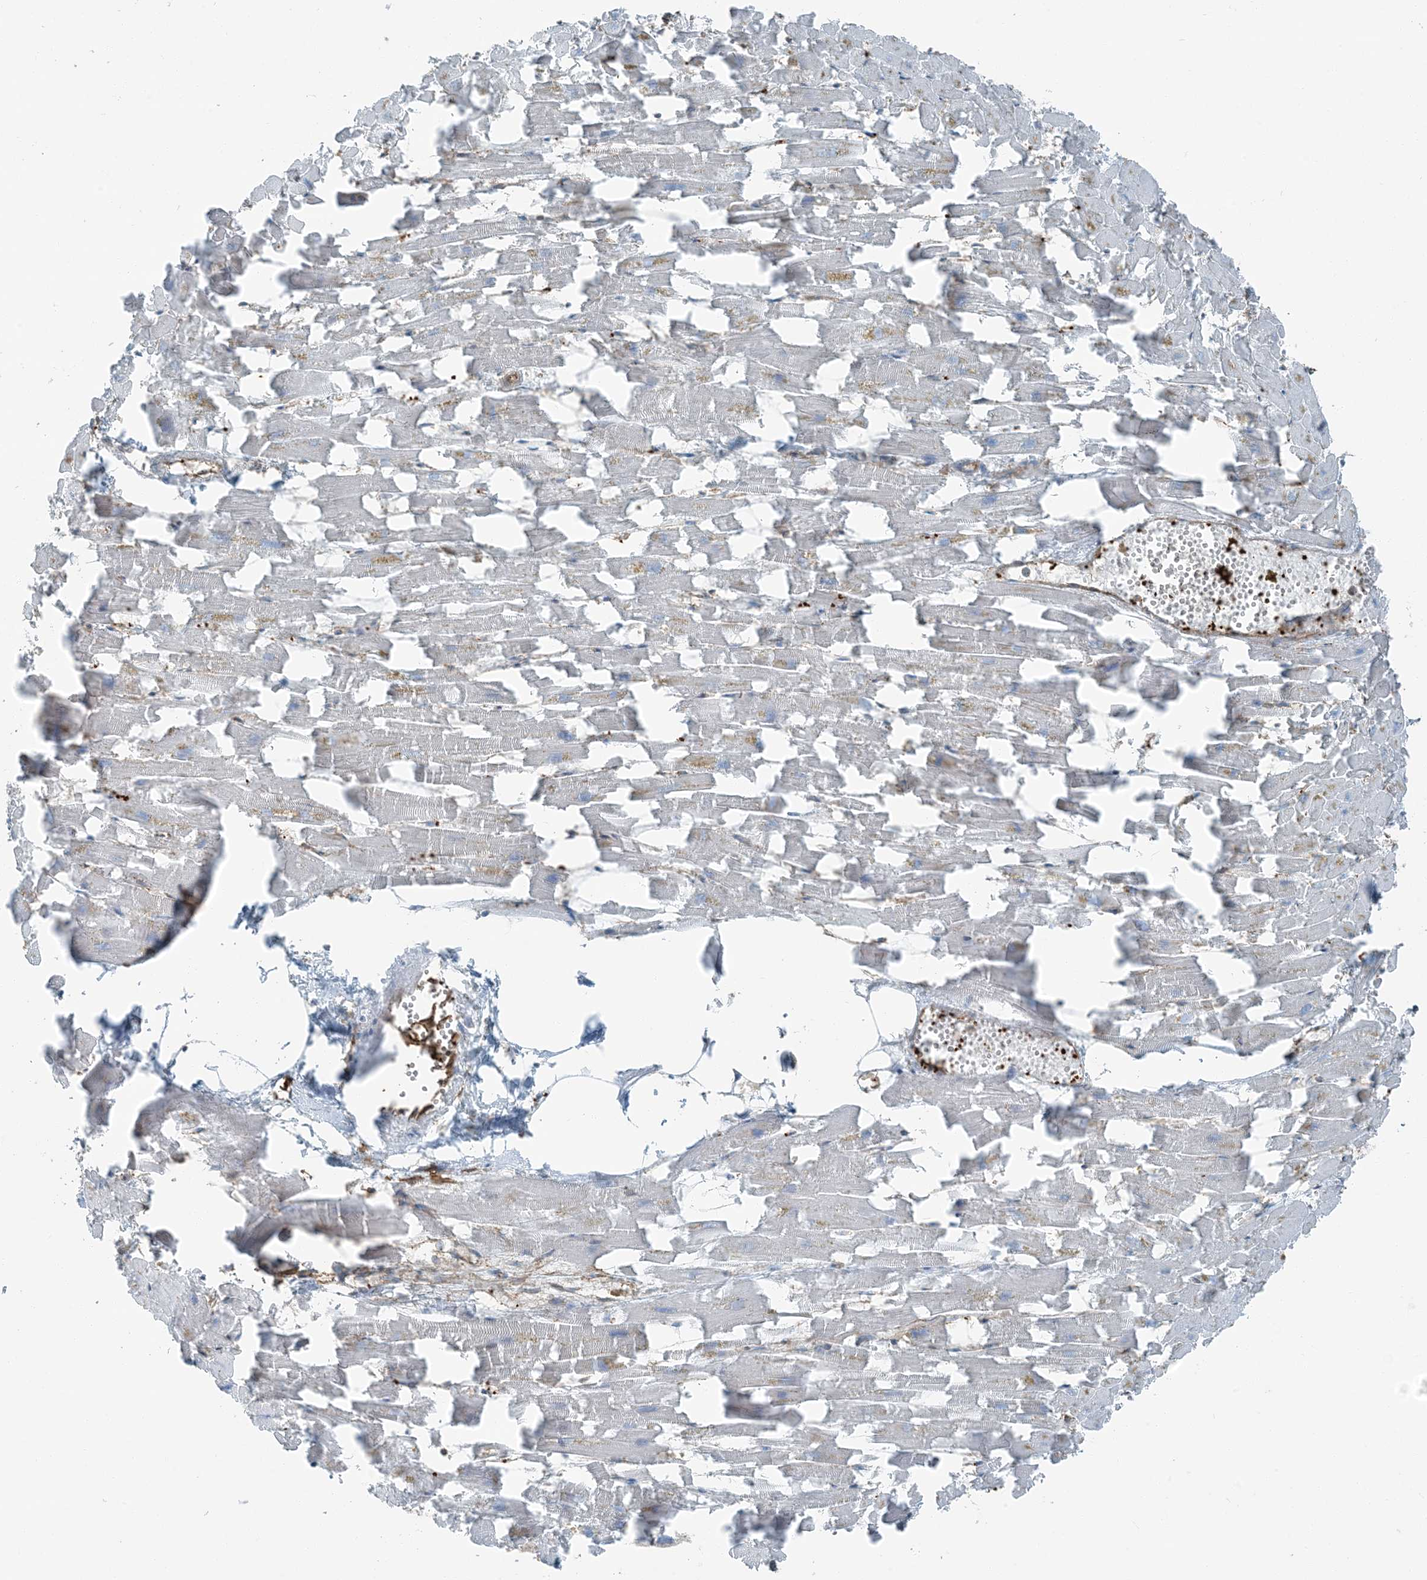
{"staining": {"intensity": "negative", "quantity": "none", "location": "none"}, "tissue": "heart muscle", "cell_type": "Cardiomyocytes", "image_type": "normal", "snomed": [{"axis": "morphology", "description": "Normal tissue, NOS"}, {"axis": "topography", "description": "Heart"}], "caption": "Immunohistochemistry (IHC) of unremarkable human heart muscle shows no positivity in cardiomyocytes.", "gene": "APOBEC3C", "patient": {"sex": "female", "age": 64}}